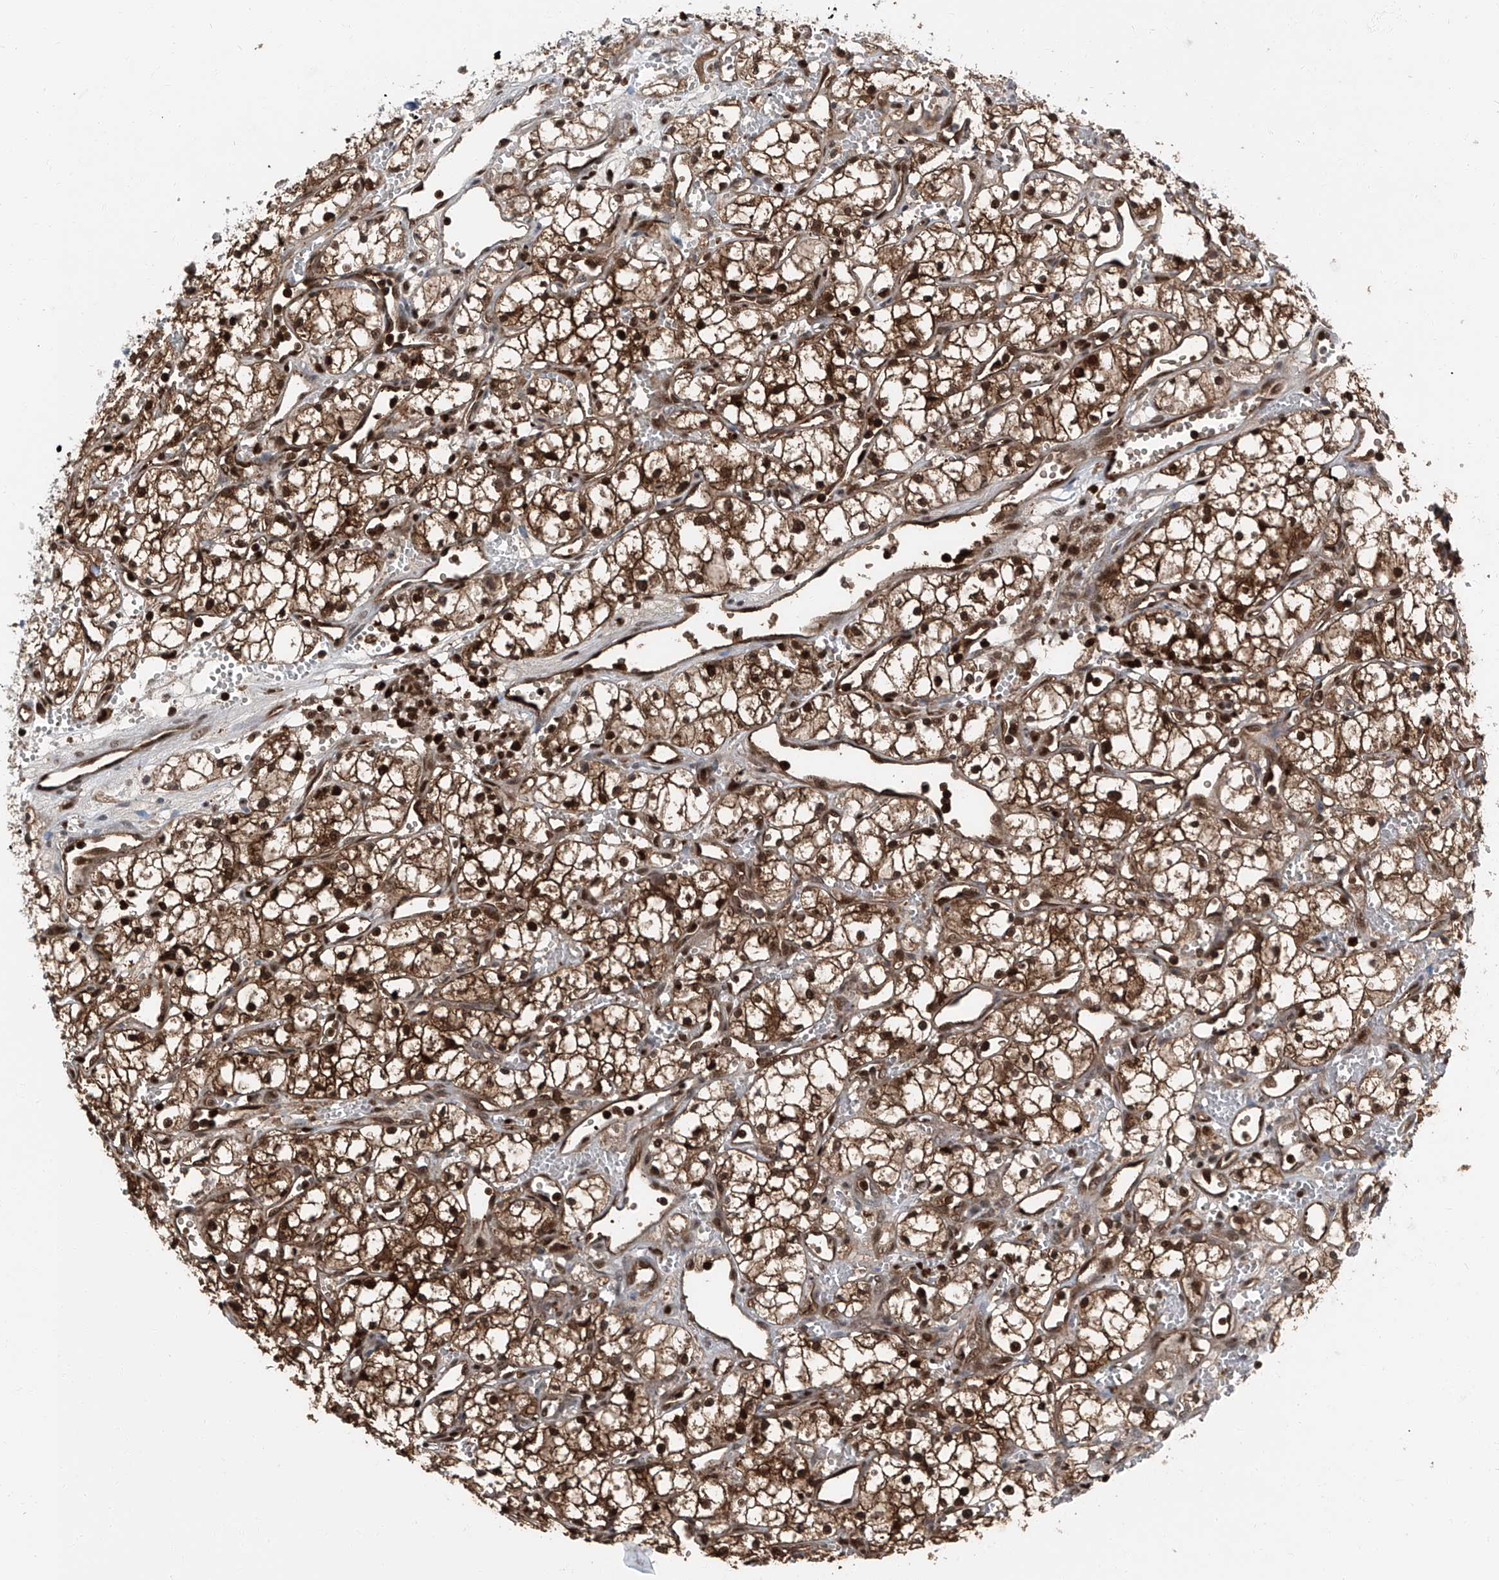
{"staining": {"intensity": "moderate", "quantity": ">75%", "location": "cytoplasmic/membranous,nuclear"}, "tissue": "renal cancer", "cell_type": "Tumor cells", "image_type": "cancer", "snomed": [{"axis": "morphology", "description": "Adenocarcinoma, NOS"}, {"axis": "topography", "description": "Kidney"}], "caption": "This photomicrograph shows renal adenocarcinoma stained with immunohistochemistry to label a protein in brown. The cytoplasmic/membranous and nuclear of tumor cells show moderate positivity for the protein. Nuclei are counter-stained blue.", "gene": "PSMB10", "patient": {"sex": "male", "age": 59}}